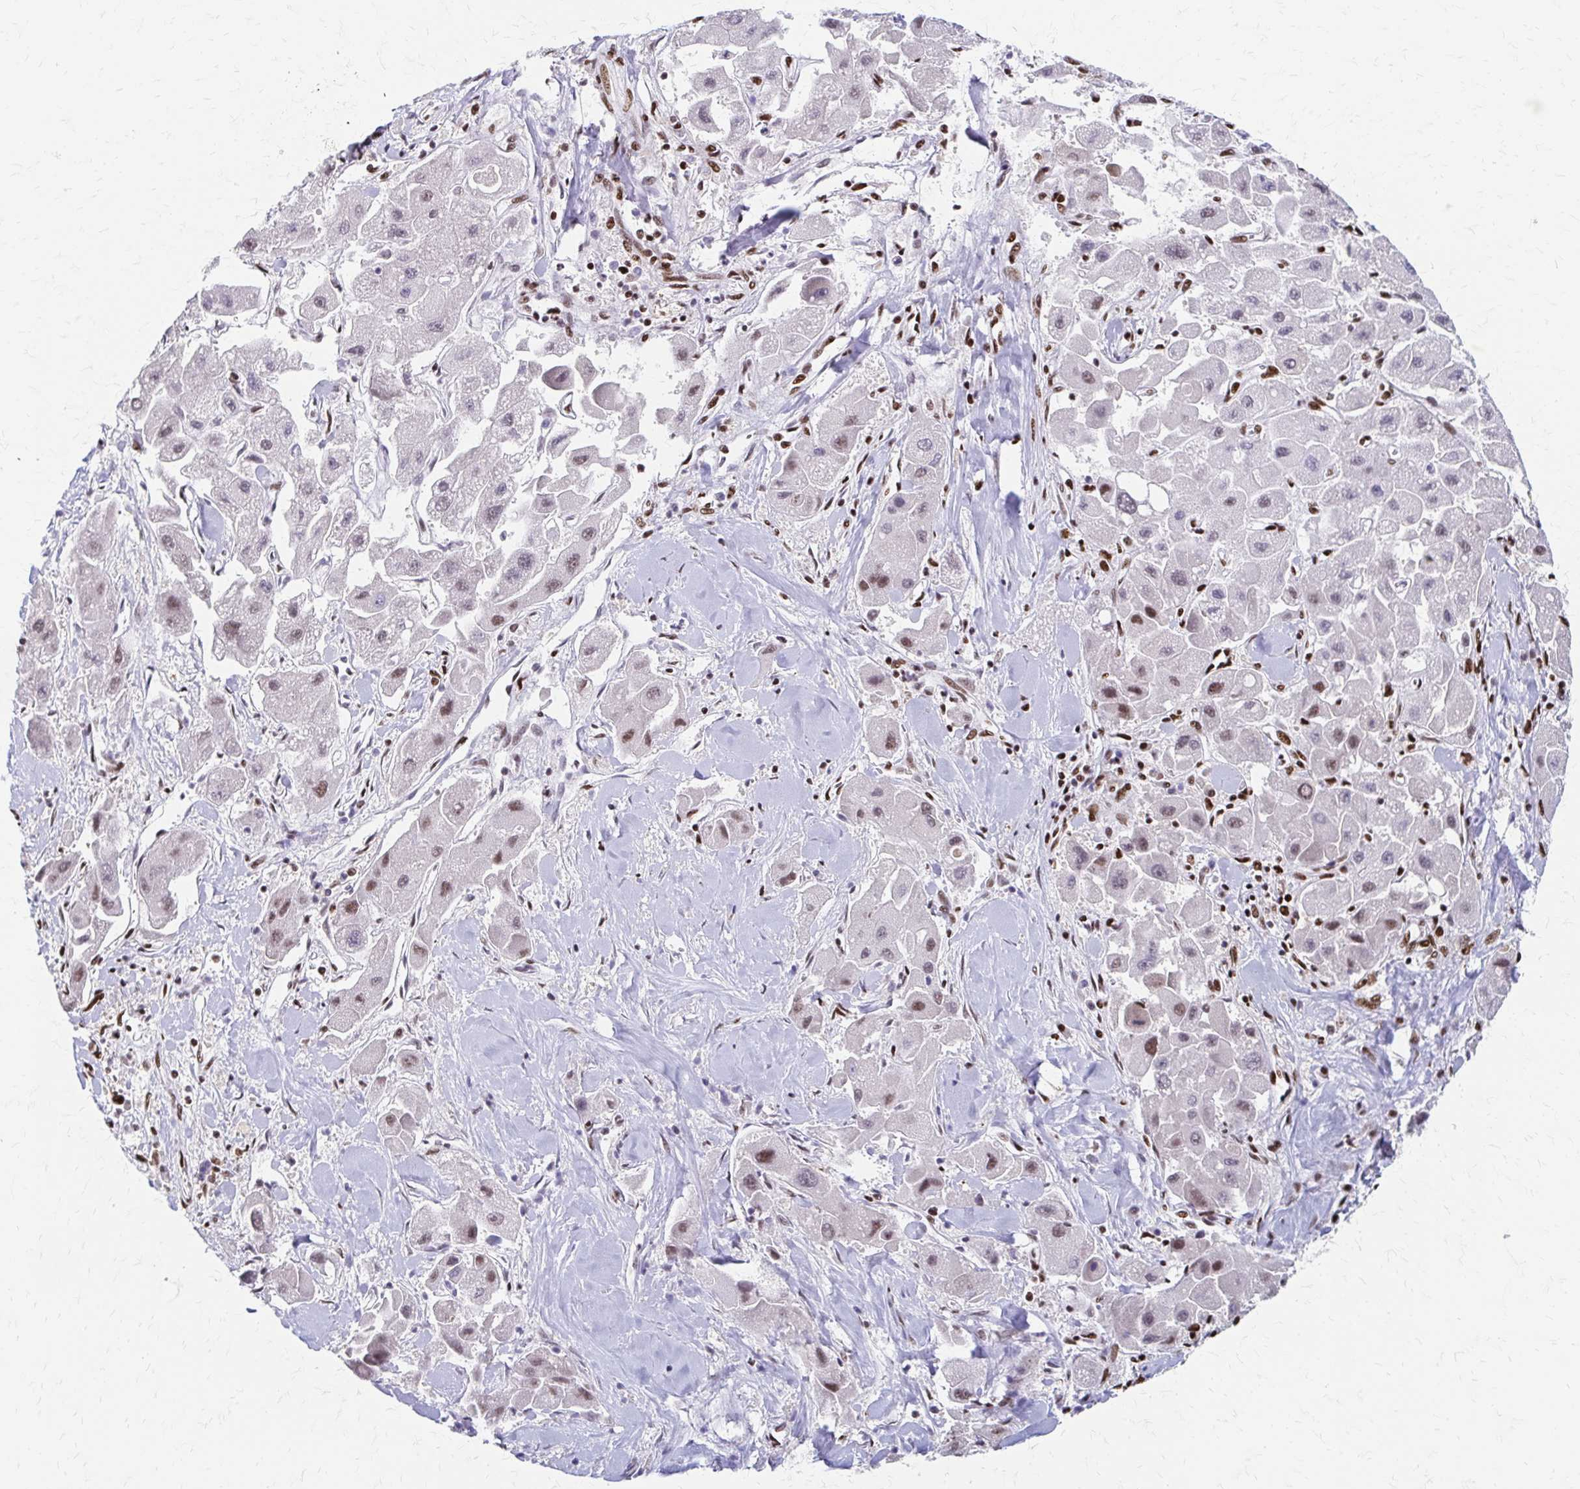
{"staining": {"intensity": "weak", "quantity": "25%-75%", "location": "nuclear"}, "tissue": "liver cancer", "cell_type": "Tumor cells", "image_type": "cancer", "snomed": [{"axis": "morphology", "description": "Carcinoma, Hepatocellular, NOS"}, {"axis": "topography", "description": "Liver"}], "caption": "A brown stain shows weak nuclear expression of a protein in liver hepatocellular carcinoma tumor cells. The staining was performed using DAB, with brown indicating positive protein expression. Nuclei are stained blue with hematoxylin.", "gene": "CNKSR3", "patient": {"sex": "male", "age": 24}}